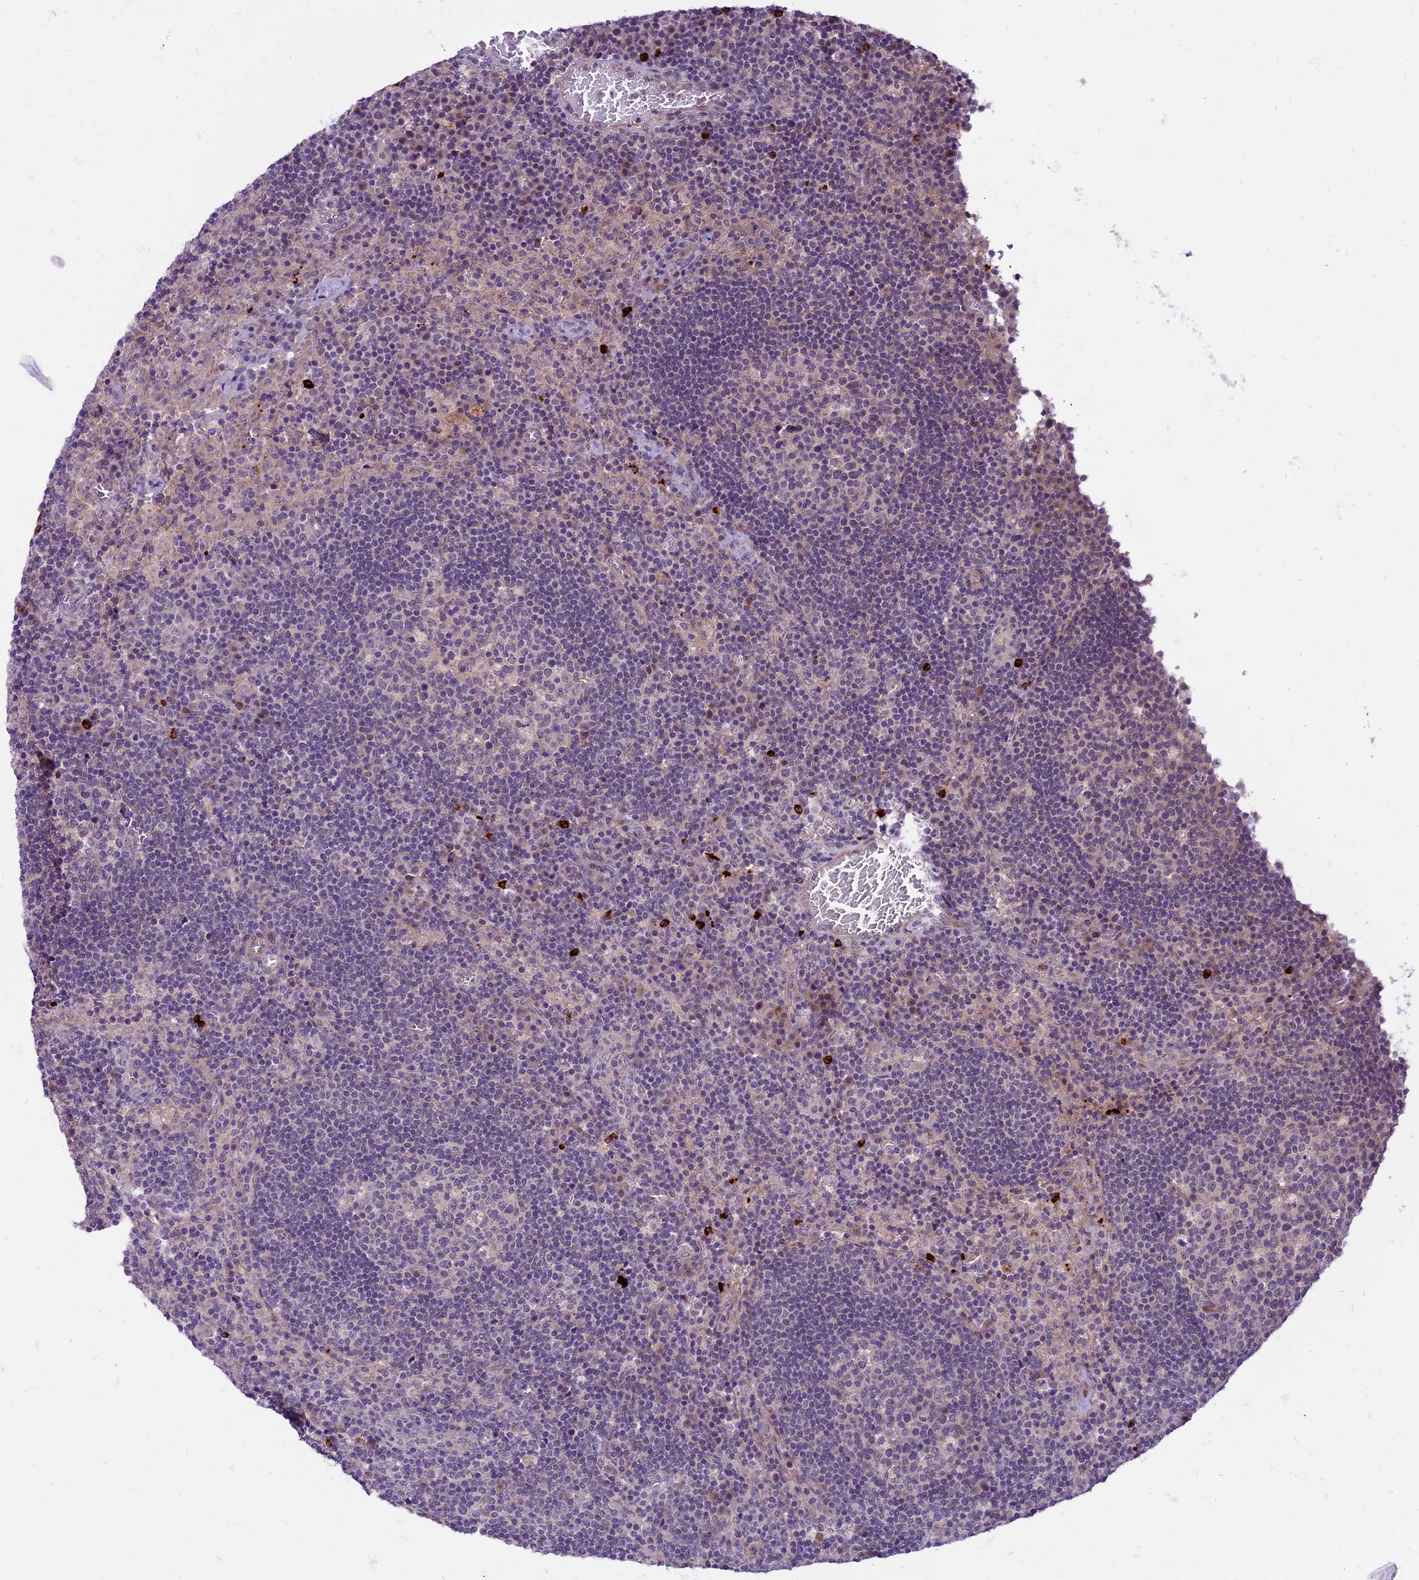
{"staining": {"intensity": "weak", "quantity": "<25%", "location": "cytoplasmic/membranous"}, "tissue": "lymph node", "cell_type": "Germinal center cells", "image_type": "normal", "snomed": [{"axis": "morphology", "description": "Normal tissue, NOS"}, {"axis": "topography", "description": "Lymph node"}], "caption": "The micrograph shows no staining of germinal center cells in normal lymph node.", "gene": "SPRED1", "patient": {"sex": "male", "age": 58}}